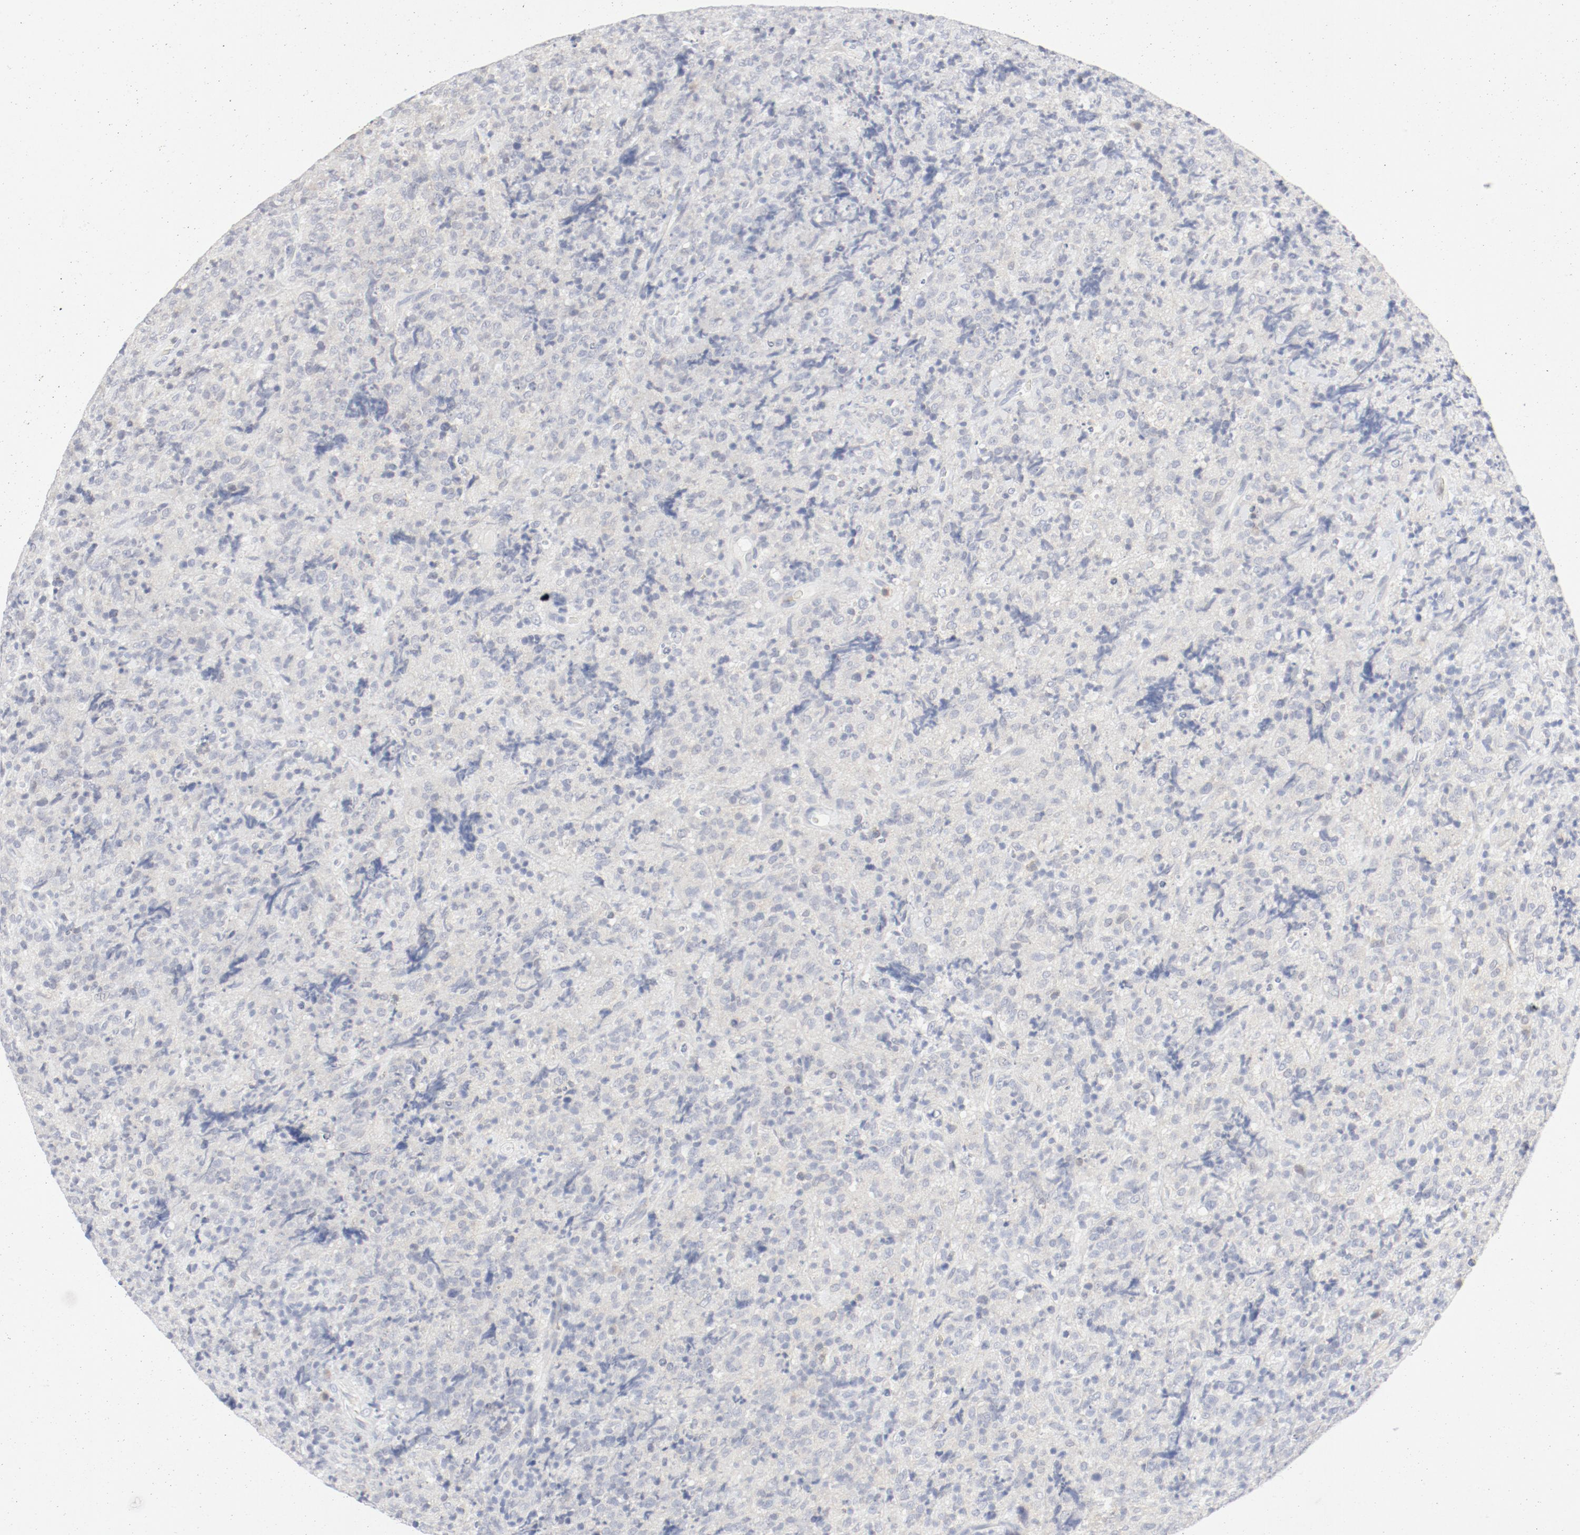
{"staining": {"intensity": "negative", "quantity": "none", "location": "none"}, "tissue": "lymphoma", "cell_type": "Tumor cells", "image_type": "cancer", "snomed": [{"axis": "morphology", "description": "Malignant lymphoma, non-Hodgkin's type, High grade"}, {"axis": "topography", "description": "Tonsil"}], "caption": "IHC micrograph of high-grade malignant lymphoma, non-Hodgkin's type stained for a protein (brown), which displays no staining in tumor cells.", "gene": "PGM1", "patient": {"sex": "female", "age": 36}}